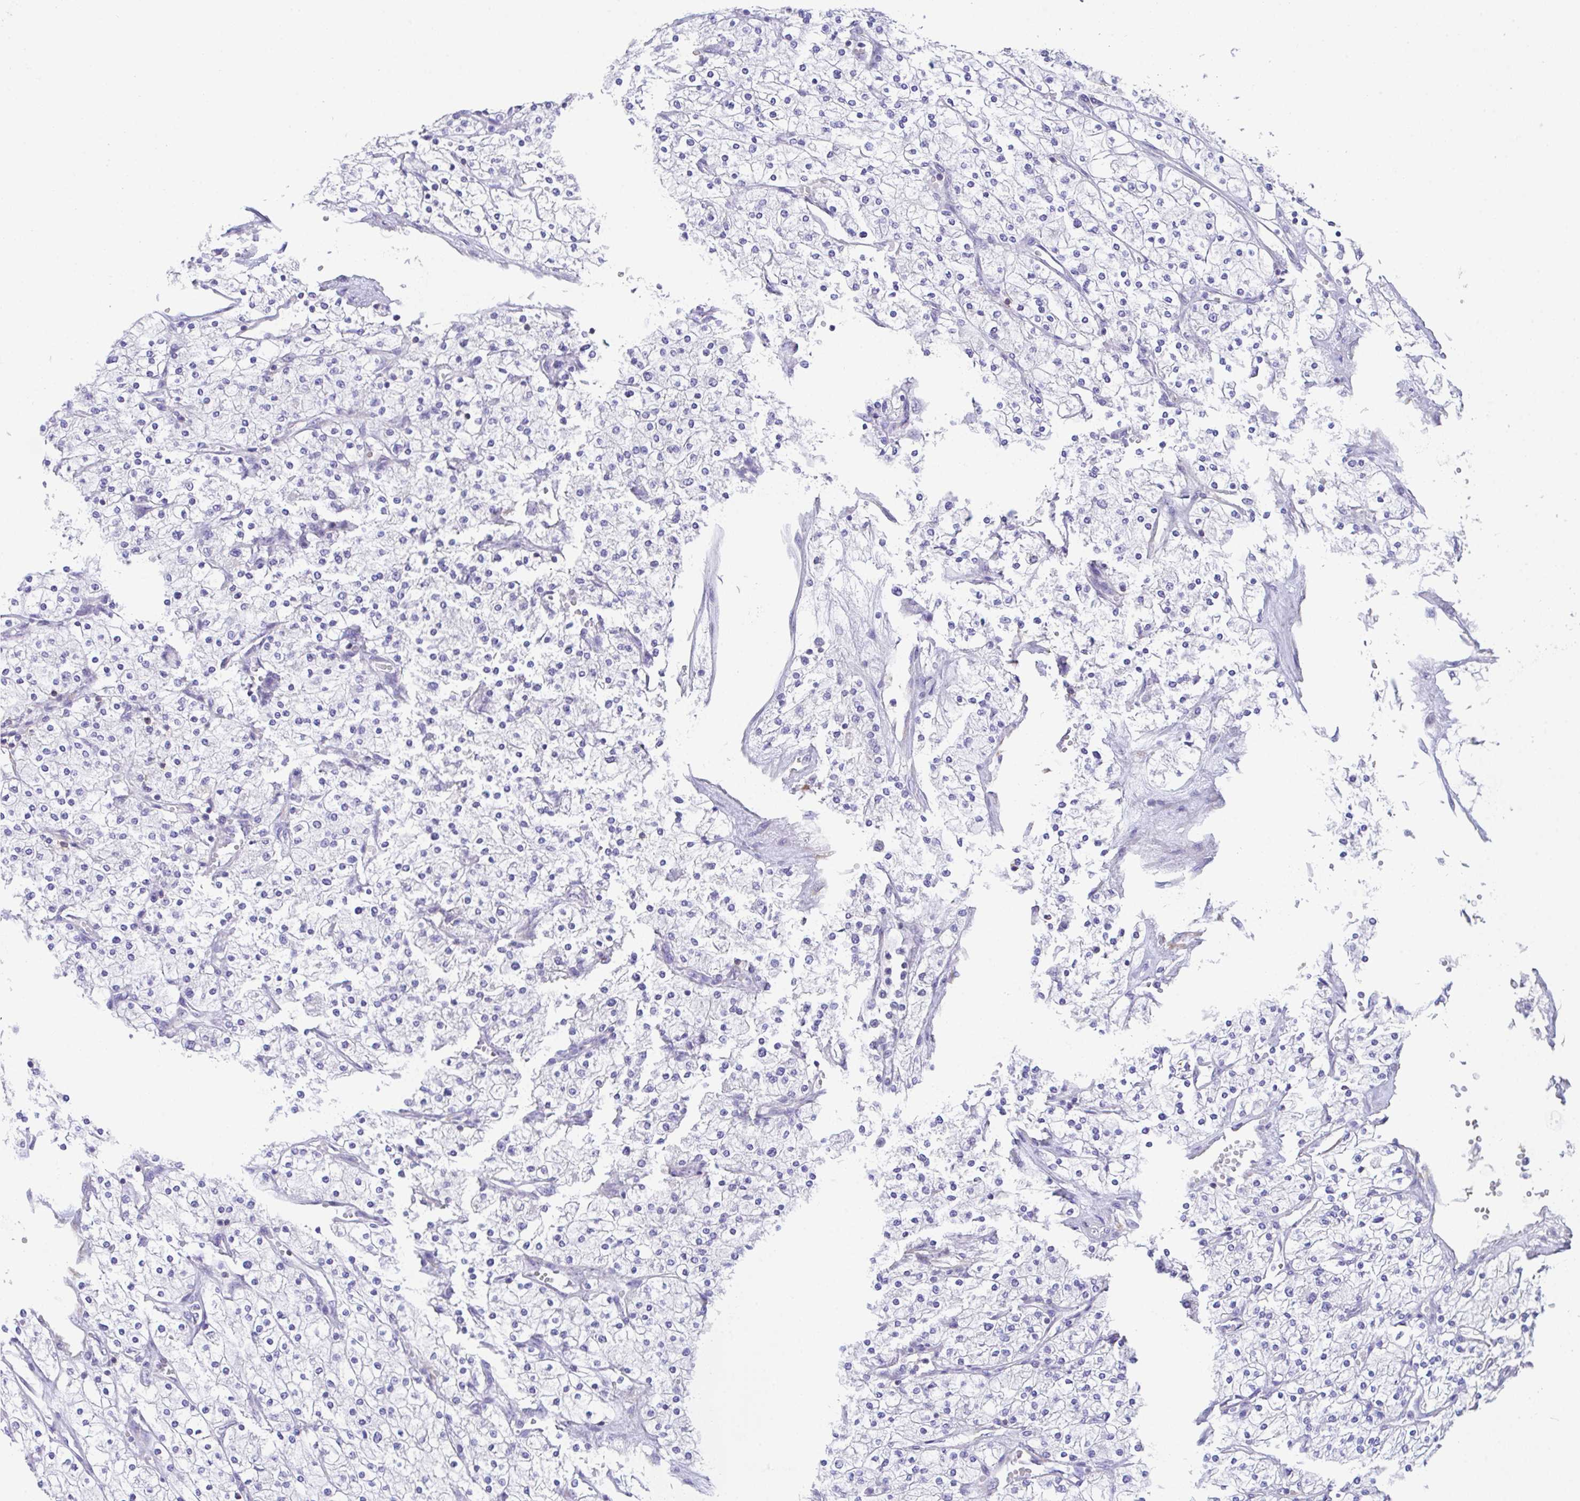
{"staining": {"intensity": "negative", "quantity": "none", "location": "none"}, "tissue": "renal cancer", "cell_type": "Tumor cells", "image_type": "cancer", "snomed": [{"axis": "morphology", "description": "Adenocarcinoma, NOS"}, {"axis": "topography", "description": "Kidney"}], "caption": "This is an IHC histopathology image of human adenocarcinoma (renal). There is no staining in tumor cells.", "gene": "MIA3", "patient": {"sex": "male", "age": 80}}